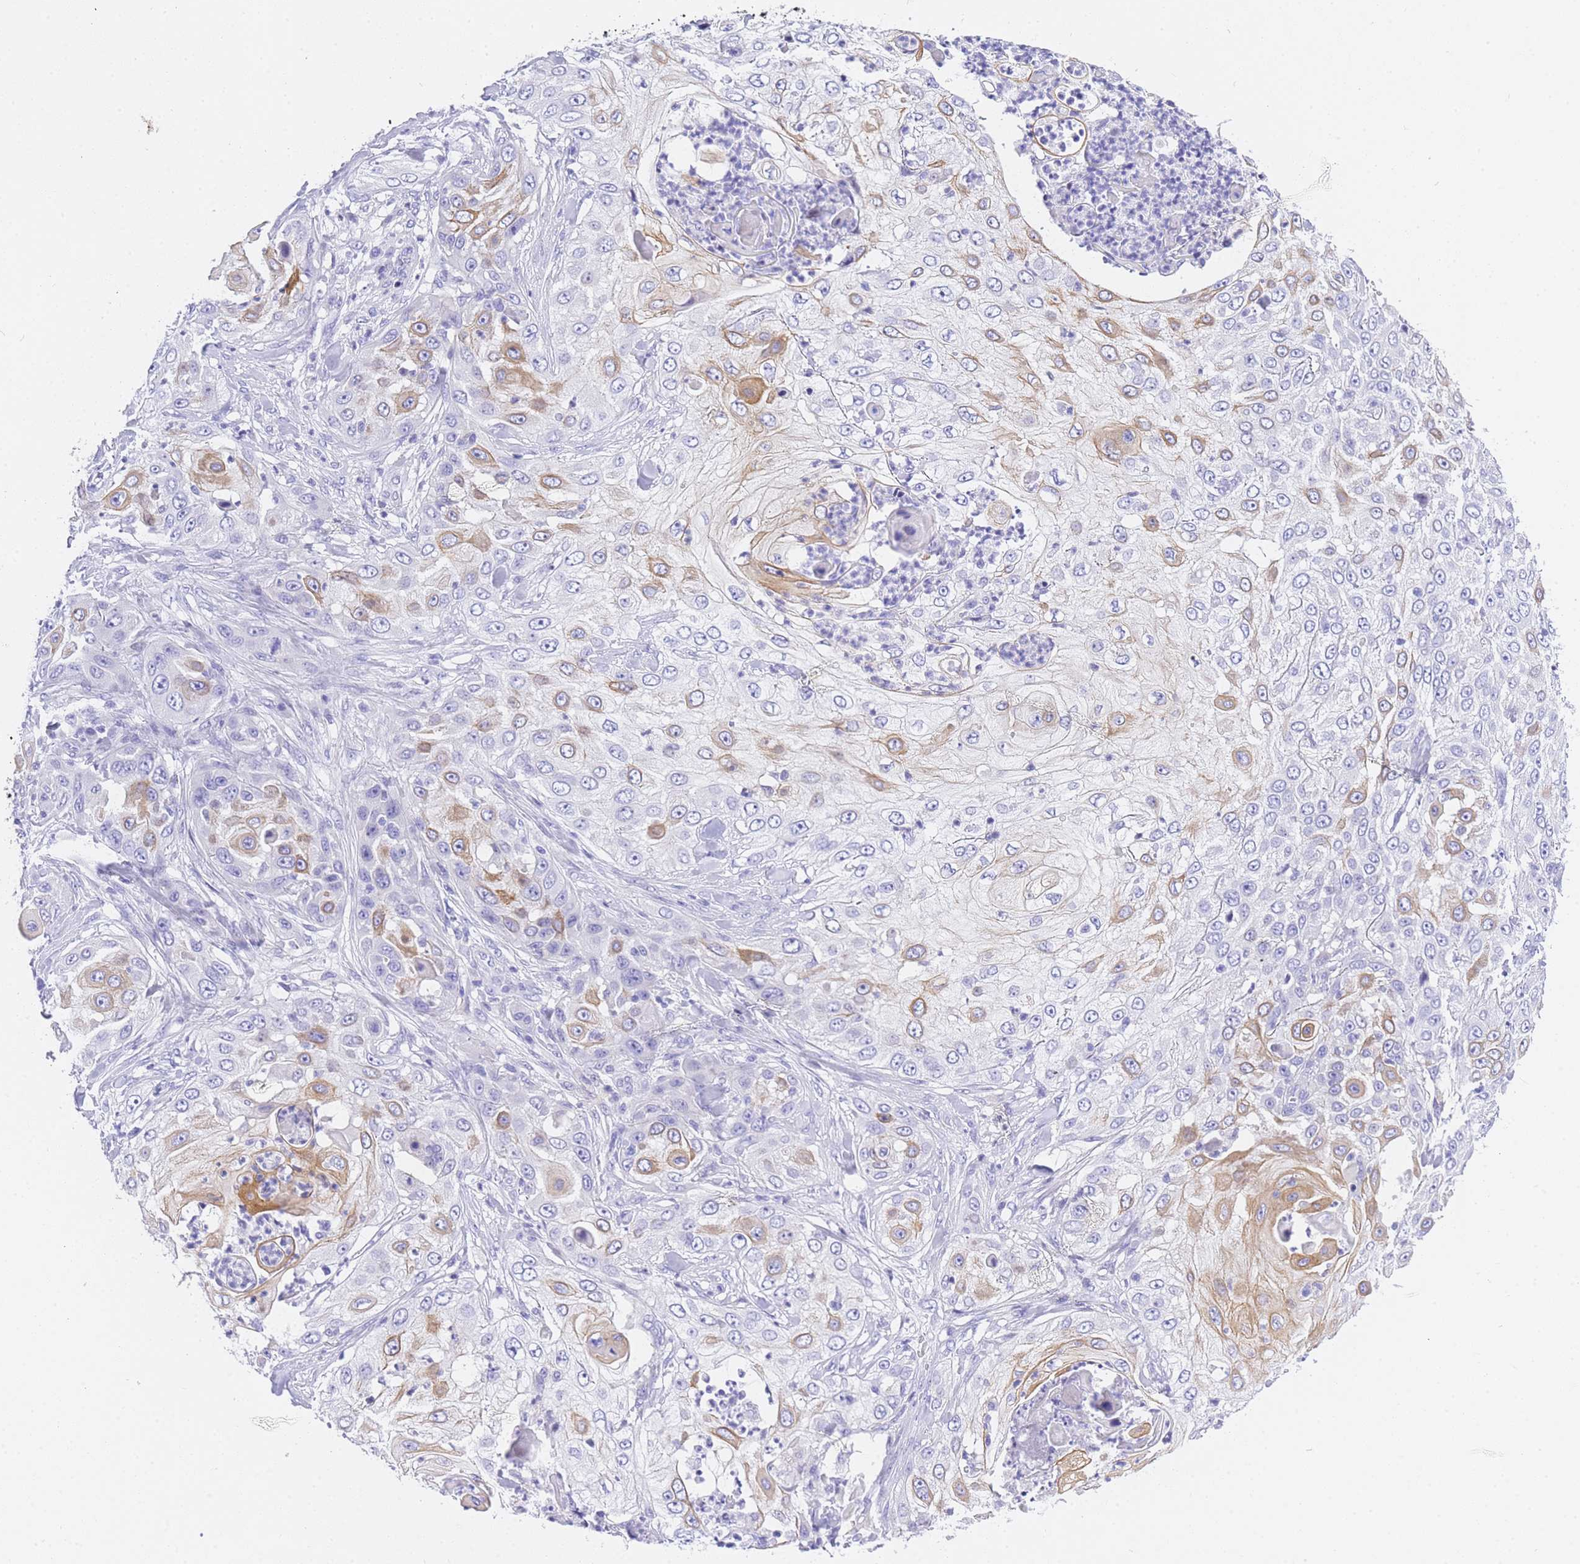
{"staining": {"intensity": "moderate", "quantity": "<25%", "location": "cytoplasmic/membranous"}, "tissue": "skin cancer", "cell_type": "Tumor cells", "image_type": "cancer", "snomed": [{"axis": "morphology", "description": "Squamous cell carcinoma, NOS"}, {"axis": "topography", "description": "Skin"}], "caption": "Immunohistochemical staining of human skin cancer shows low levels of moderate cytoplasmic/membranous protein positivity in approximately <25% of tumor cells.", "gene": "TIFAB", "patient": {"sex": "female", "age": 44}}